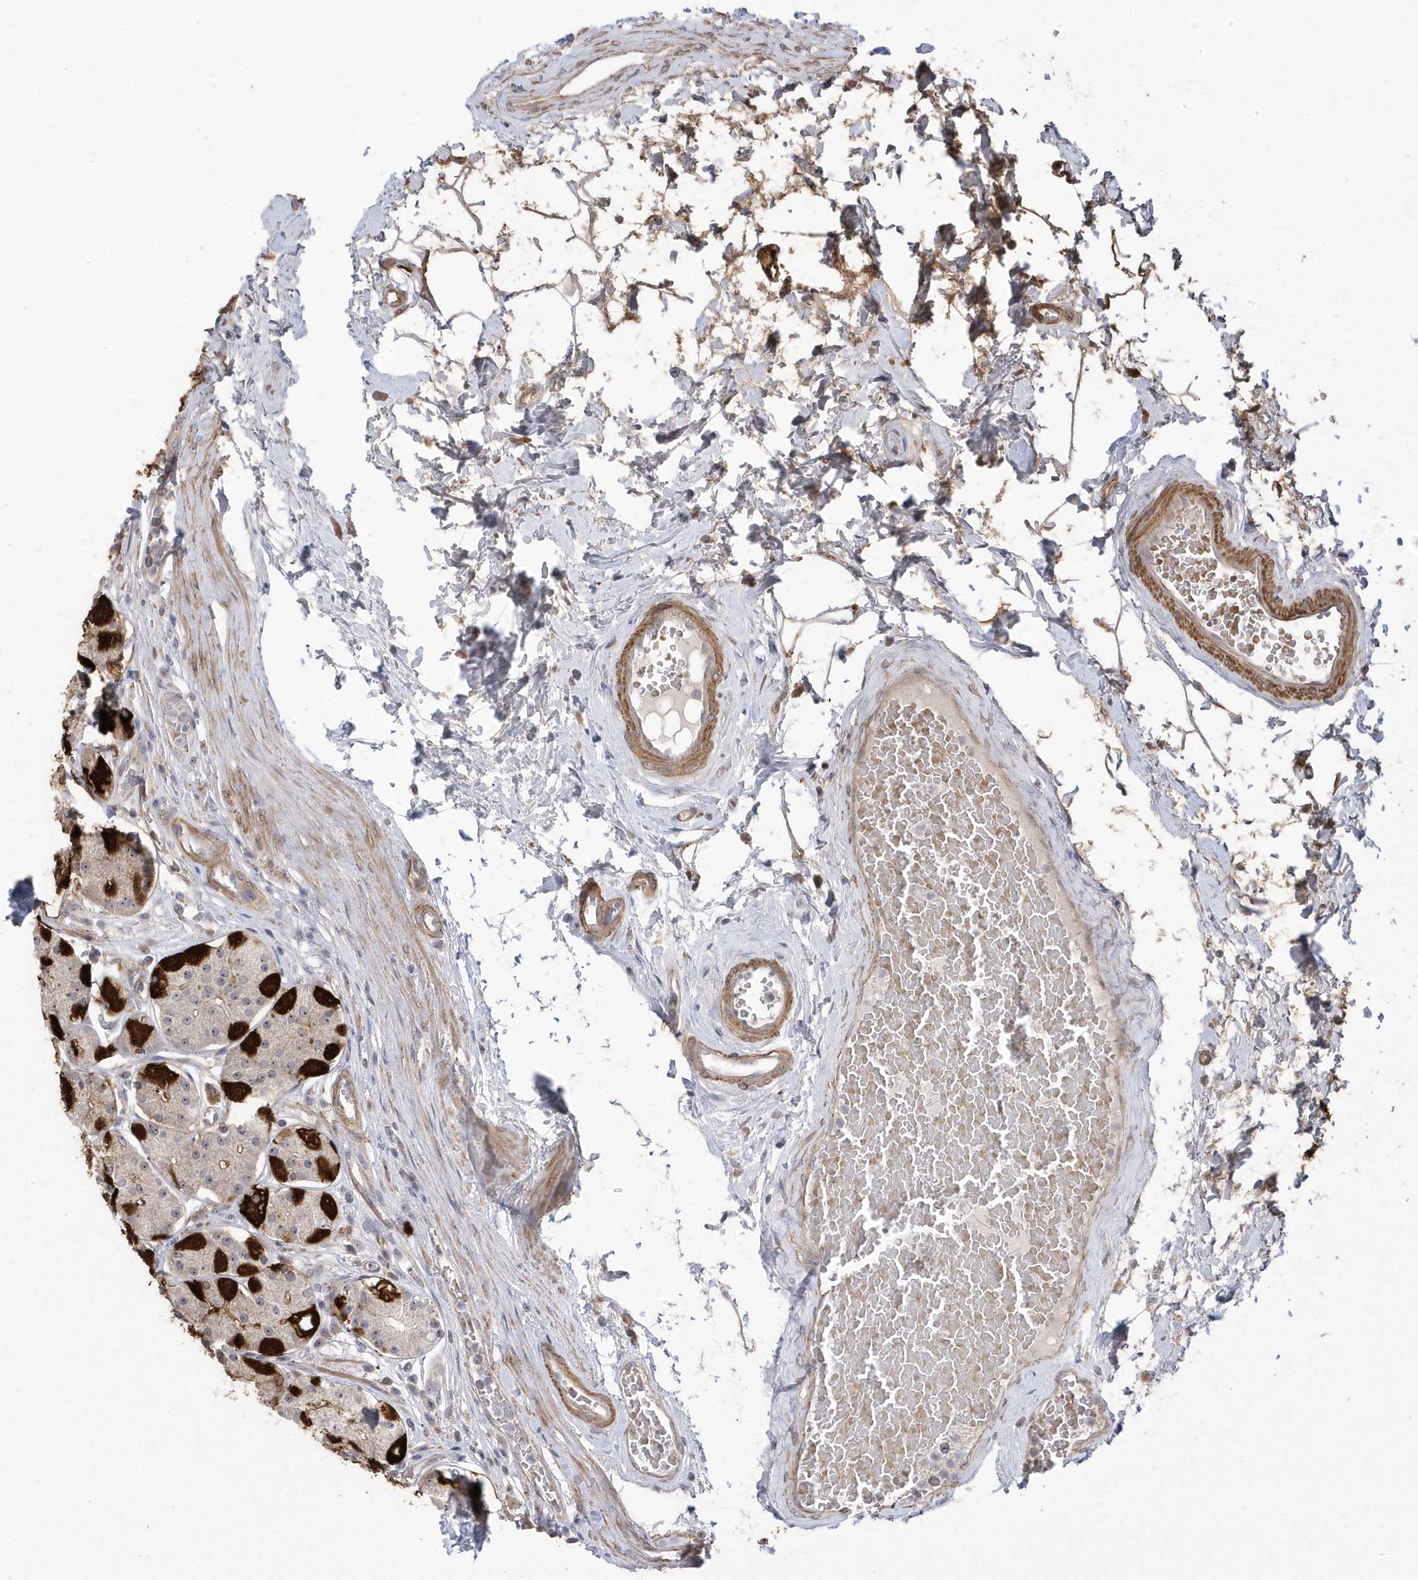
{"staining": {"intensity": "strong", "quantity": "25%-75%", "location": "cytoplasmic/membranous"}, "tissue": "stomach", "cell_type": "Glandular cells", "image_type": "normal", "snomed": [{"axis": "morphology", "description": "Normal tissue, NOS"}, {"axis": "topography", "description": "Stomach"}, {"axis": "topography", "description": "Stomach, lower"}], "caption": "This photomicrograph exhibits immunohistochemistry (IHC) staining of benign stomach, with high strong cytoplasmic/membranous positivity in about 25%-75% of glandular cells.", "gene": "GTPBP6", "patient": {"sex": "female", "age": 56}}